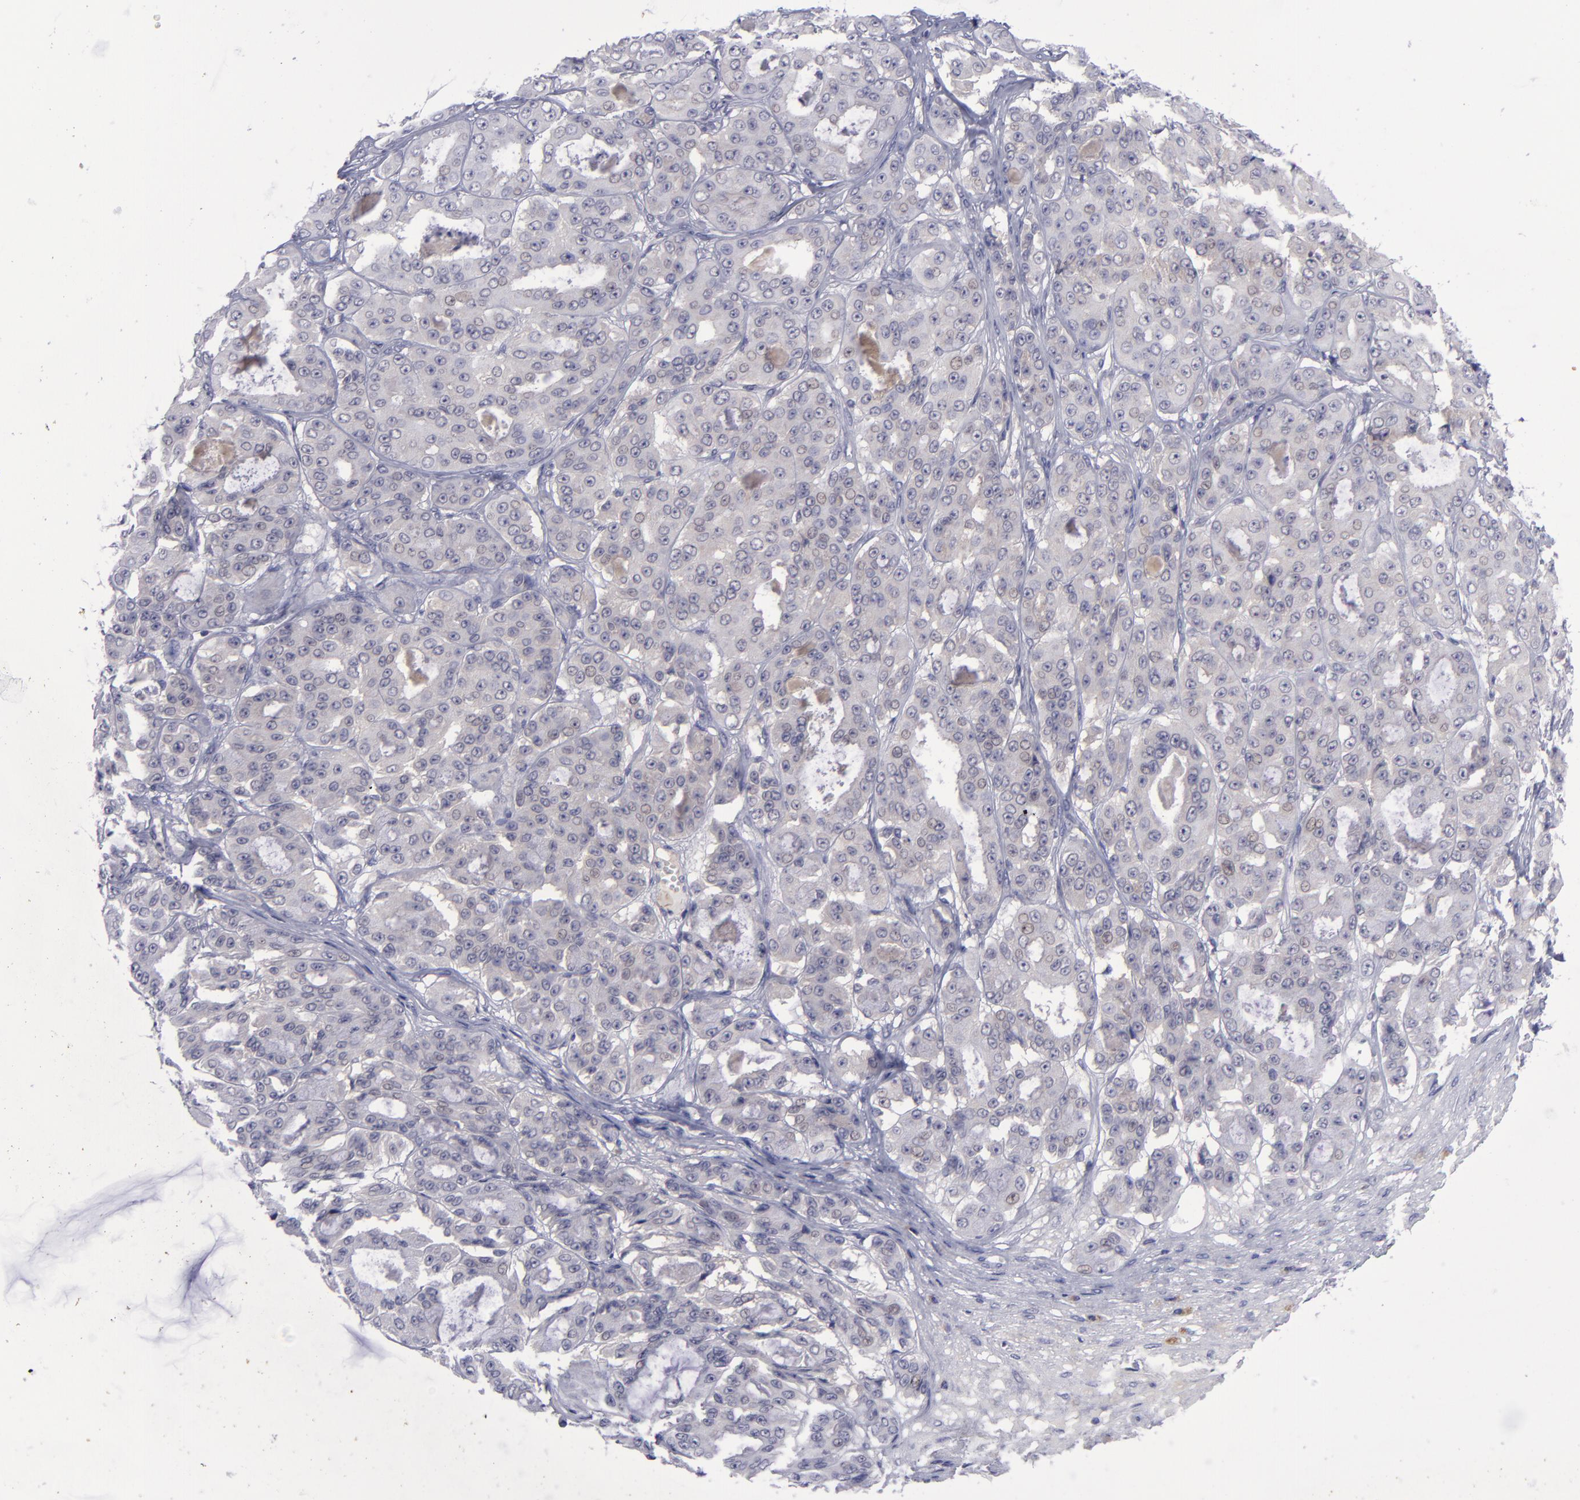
{"staining": {"intensity": "negative", "quantity": "none", "location": "none"}, "tissue": "ovarian cancer", "cell_type": "Tumor cells", "image_type": "cancer", "snomed": [{"axis": "morphology", "description": "Carcinoma, endometroid"}, {"axis": "topography", "description": "Ovary"}], "caption": "This is a histopathology image of immunohistochemistry (IHC) staining of ovarian cancer (endometroid carcinoma), which shows no expression in tumor cells.", "gene": "EVPL", "patient": {"sex": "female", "age": 61}}